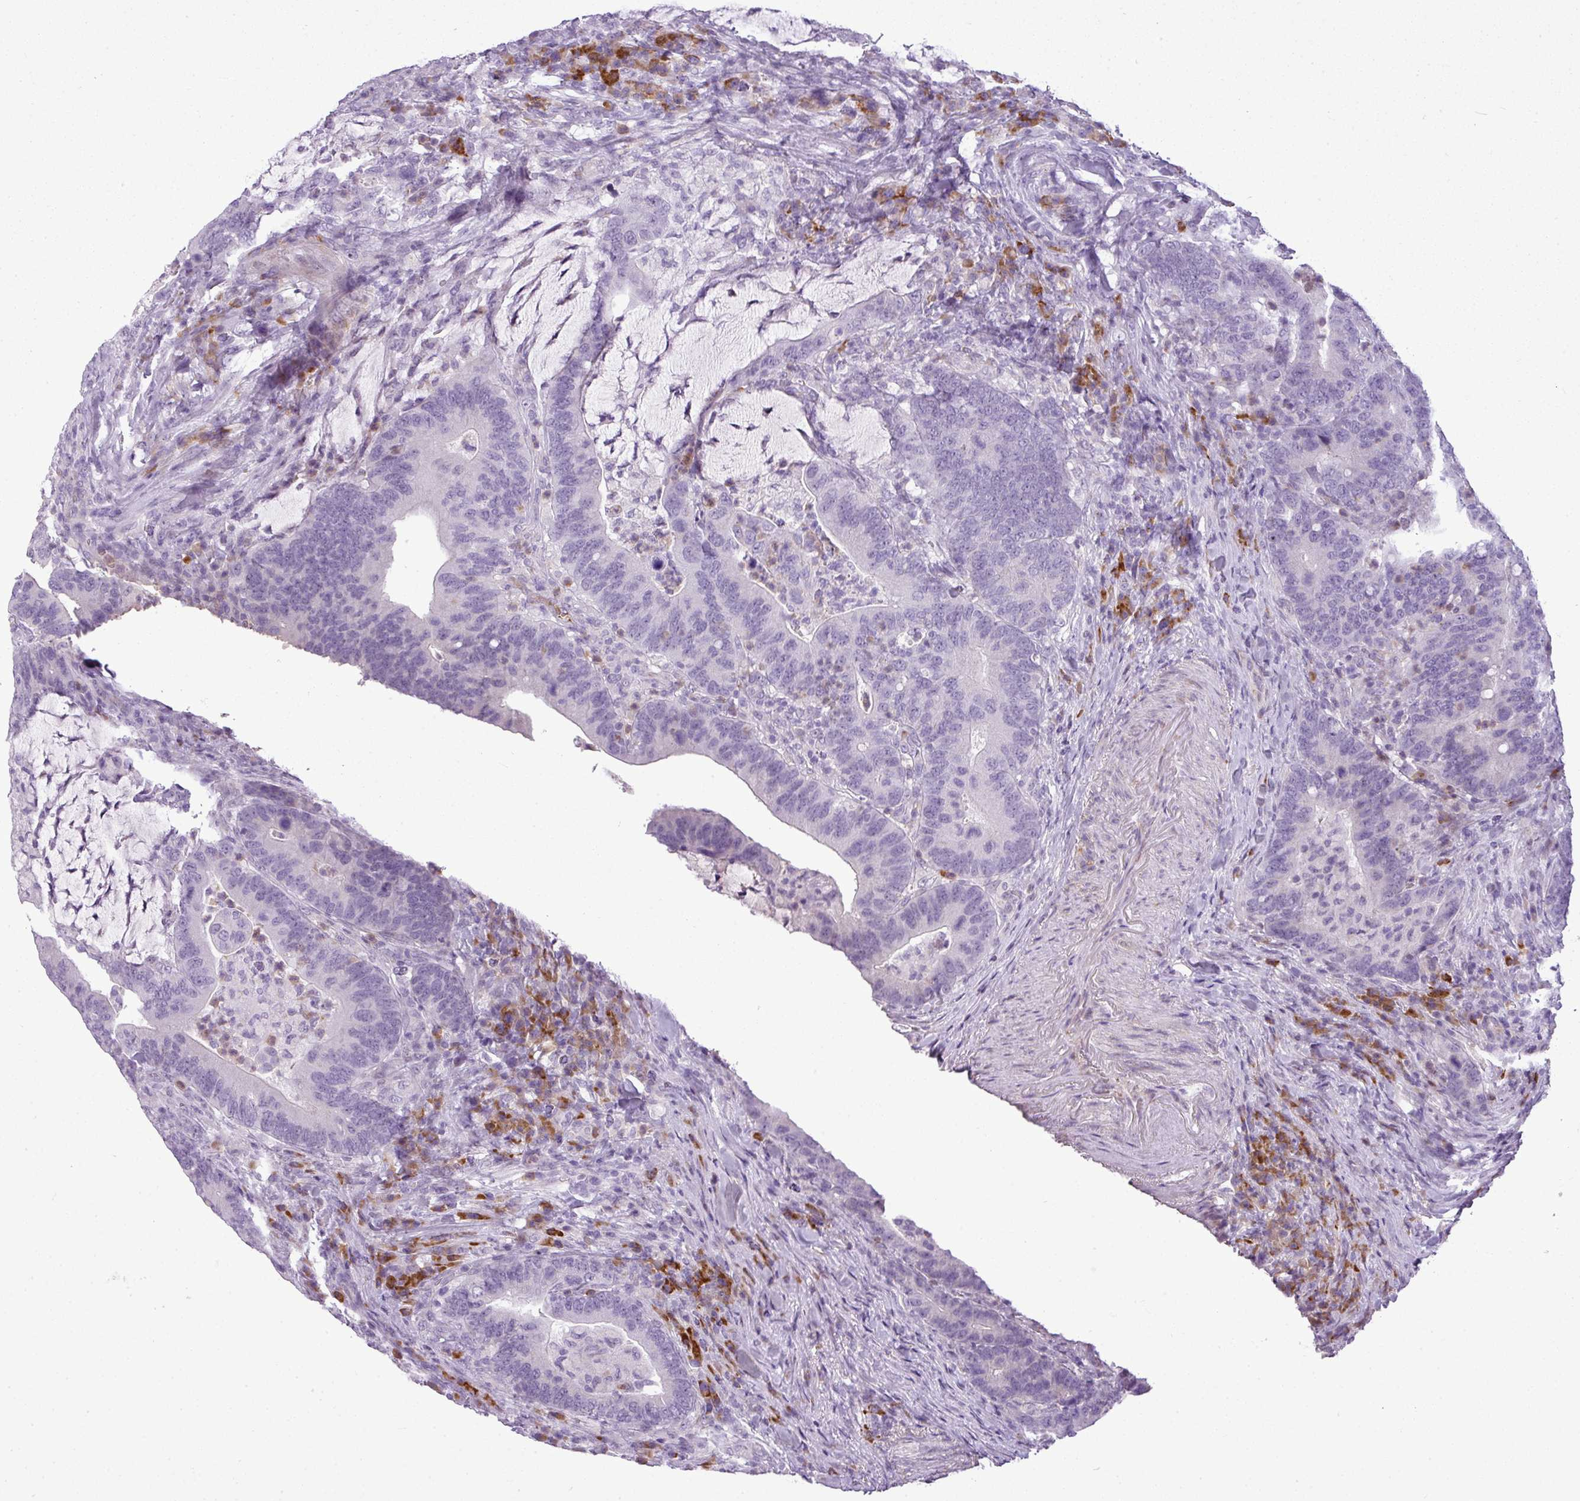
{"staining": {"intensity": "negative", "quantity": "none", "location": "none"}, "tissue": "colorectal cancer", "cell_type": "Tumor cells", "image_type": "cancer", "snomed": [{"axis": "morphology", "description": "Adenocarcinoma, NOS"}, {"axis": "topography", "description": "Colon"}], "caption": "Adenocarcinoma (colorectal) stained for a protein using immunohistochemistry exhibits no expression tumor cells.", "gene": "C4B", "patient": {"sex": "female", "age": 66}}